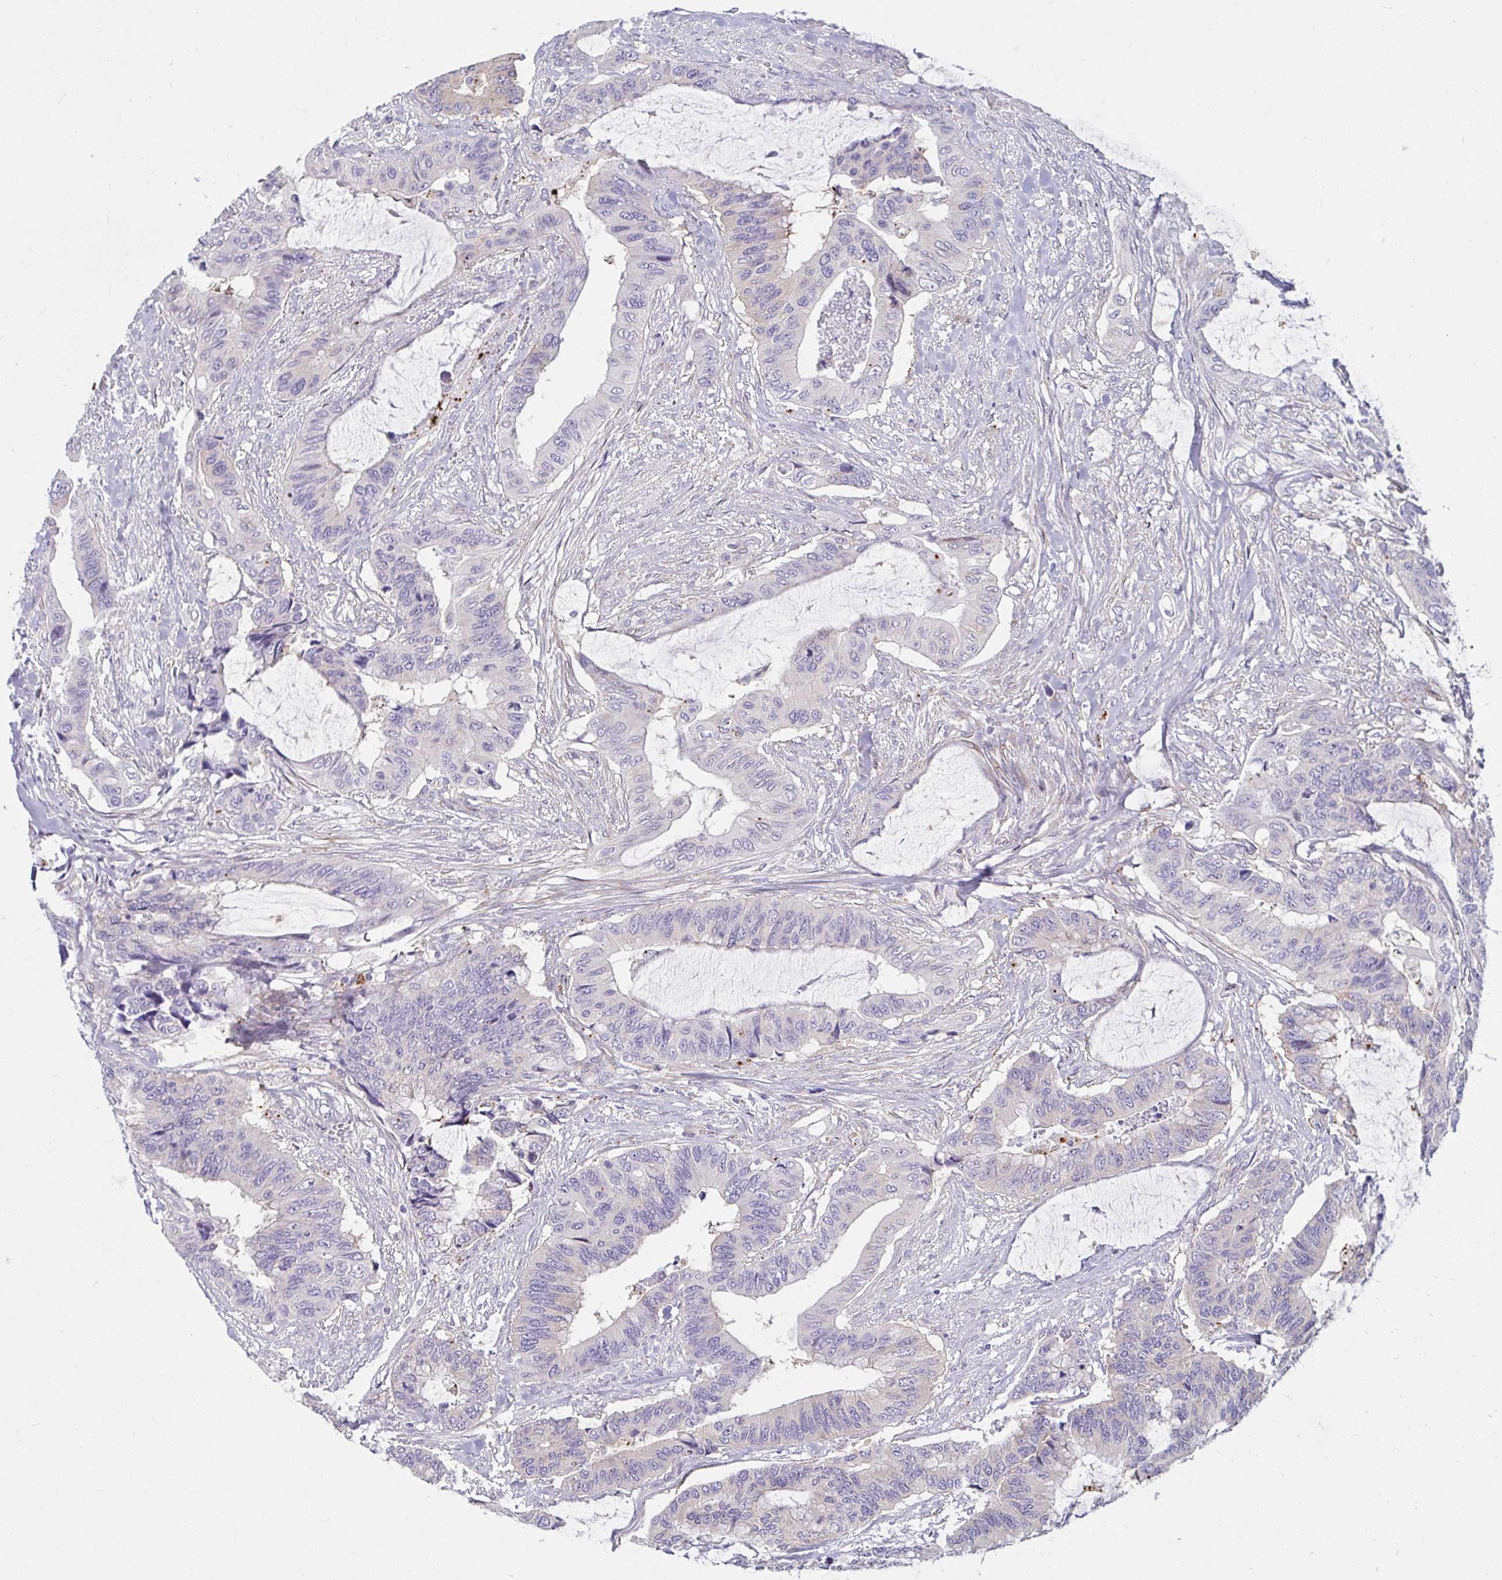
{"staining": {"intensity": "negative", "quantity": "none", "location": "none"}, "tissue": "colorectal cancer", "cell_type": "Tumor cells", "image_type": "cancer", "snomed": [{"axis": "morphology", "description": "Adenocarcinoma, NOS"}, {"axis": "topography", "description": "Rectum"}], "caption": "Tumor cells are negative for protein expression in human colorectal cancer (adenocarcinoma). (DAB immunohistochemistry (IHC) visualized using brightfield microscopy, high magnification).", "gene": "ANKRD62", "patient": {"sex": "female", "age": 59}}